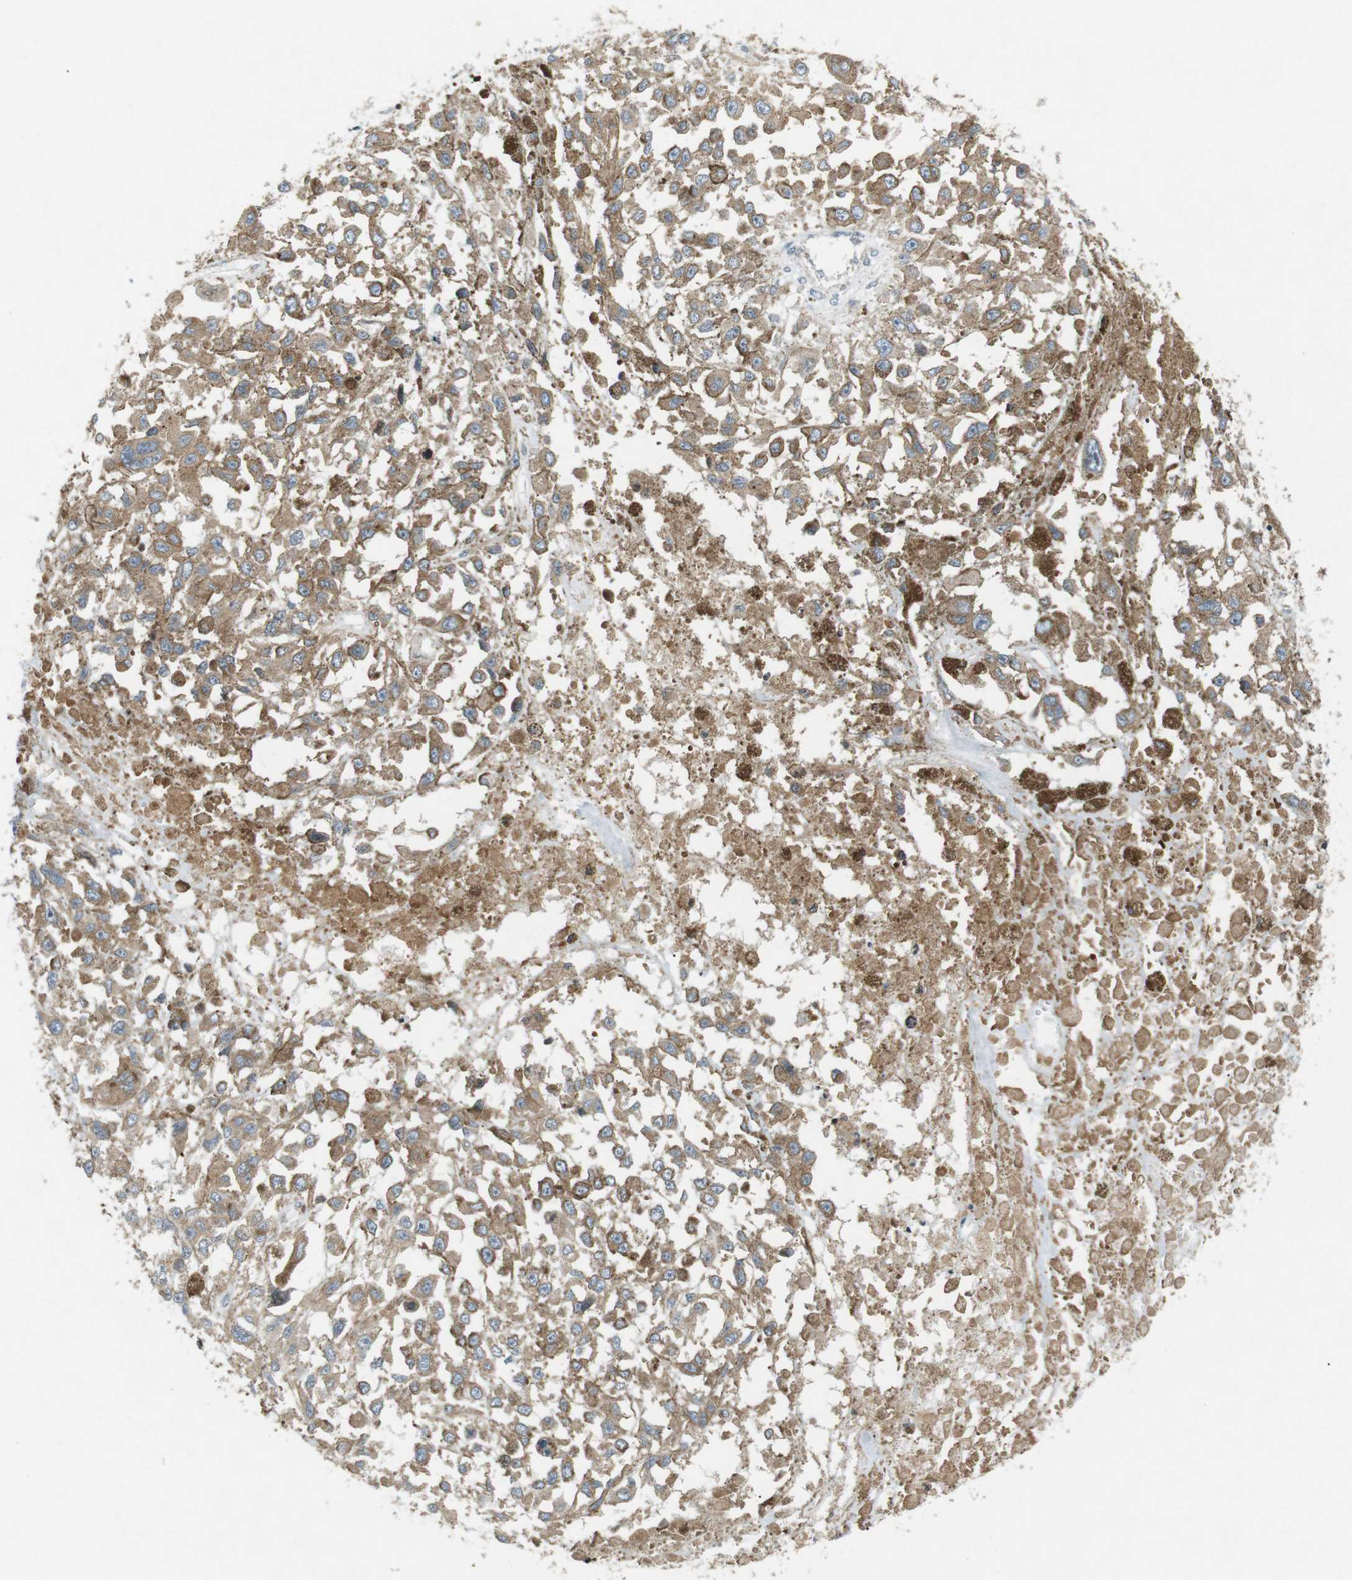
{"staining": {"intensity": "moderate", "quantity": ">75%", "location": "cytoplasmic/membranous"}, "tissue": "melanoma", "cell_type": "Tumor cells", "image_type": "cancer", "snomed": [{"axis": "morphology", "description": "Malignant melanoma, Metastatic site"}, {"axis": "topography", "description": "Lymph node"}], "caption": "Tumor cells reveal medium levels of moderate cytoplasmic/membranous positivity in about >75% of cells in human malignant melanoma (metastatic site). (Brightfield microscopy of DAB IHC at high magnification).", "gene": "FLII", "patient": {"sex": "male", "age": 59}}